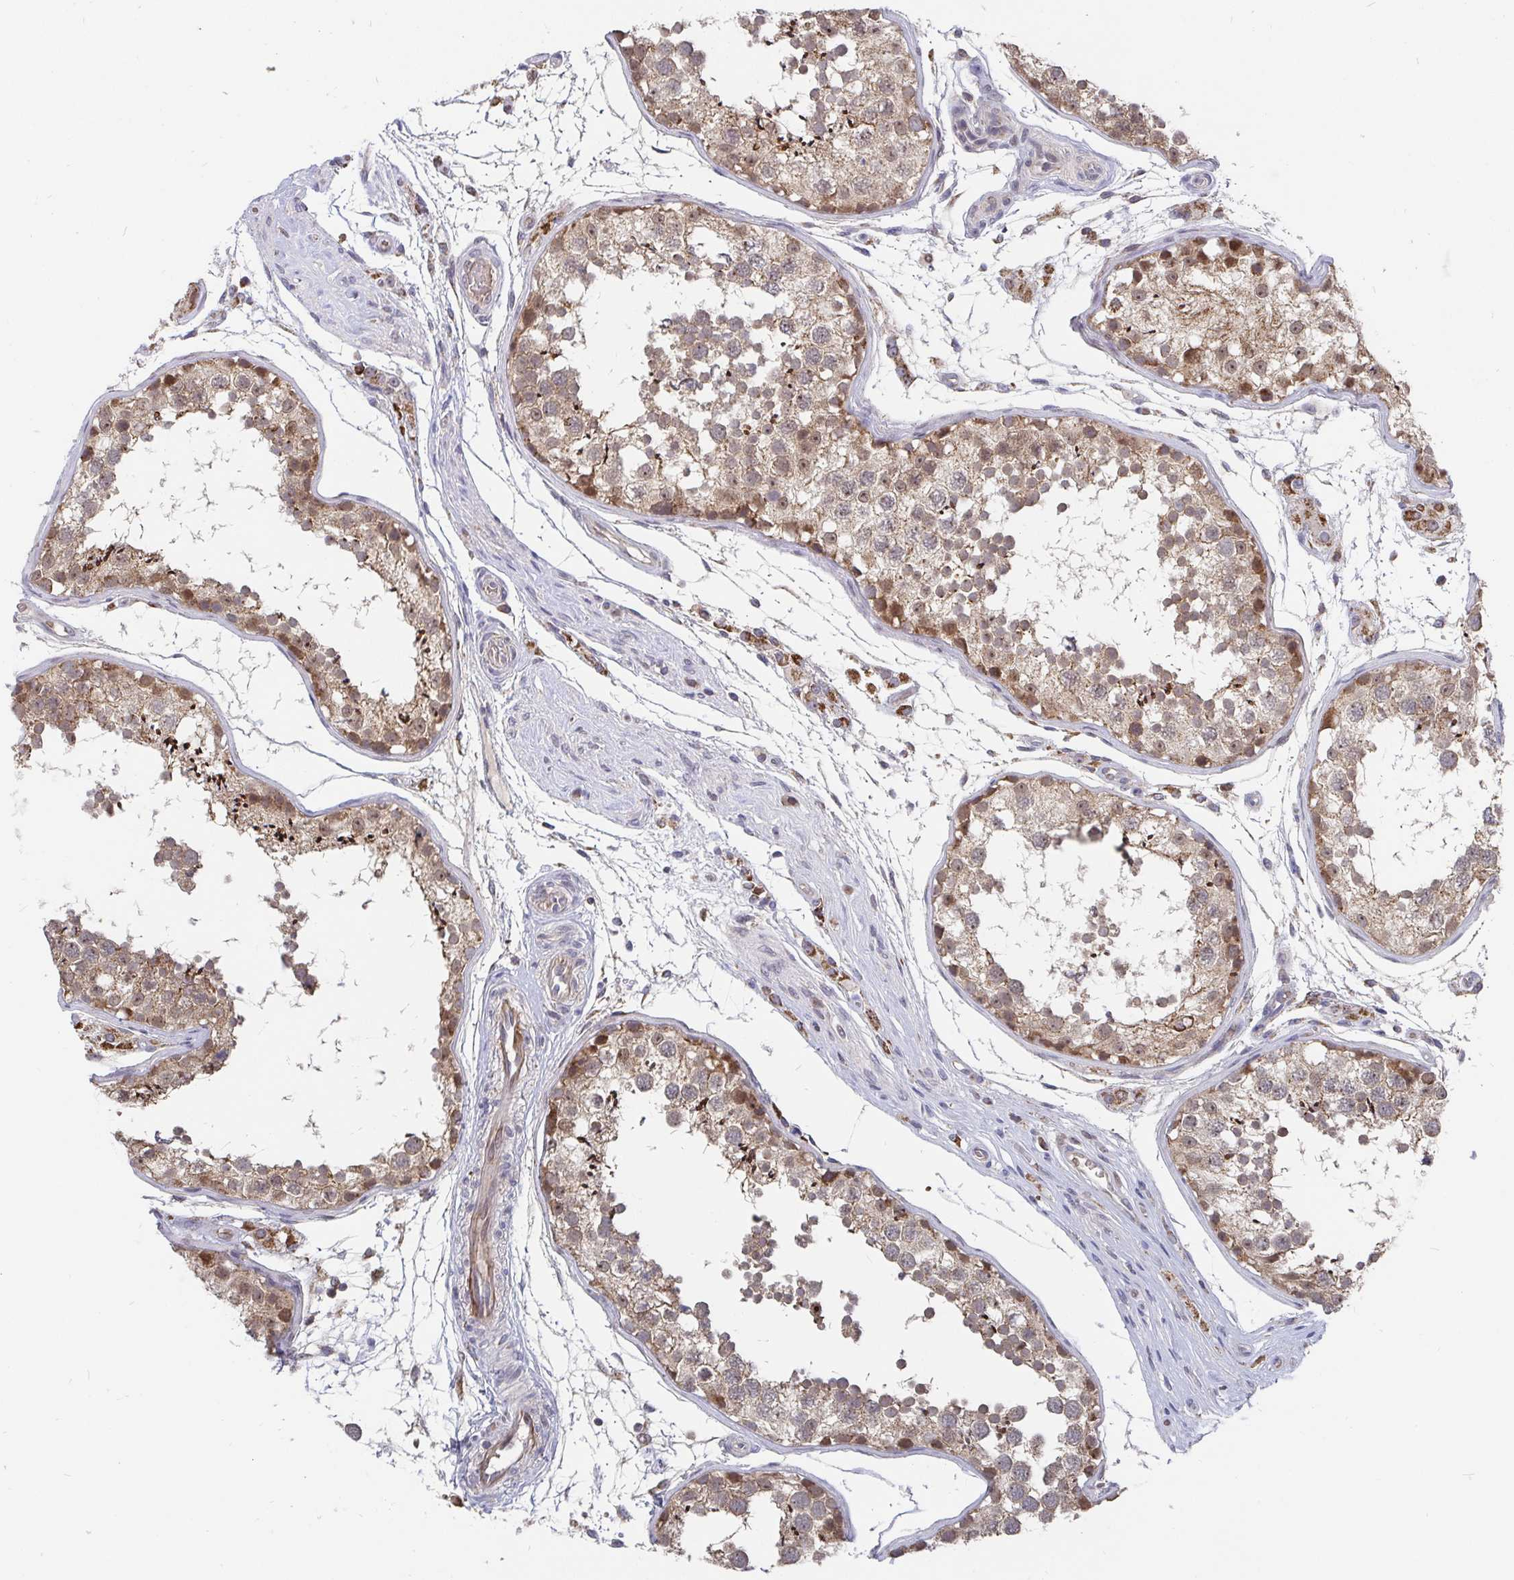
{"staining": {"intensity": "moderate", "quantity": ">75%", "location": "cytoplasmic/membranous,nuclear"}, "tissue": "testis", "cell_type": "Cells in seminiferous ducts", "image_type": "normal", "snomed": [{"axis": "morphology", "description": "Normal tissue, NOS"}, {"axis": "morphology", "description": "Seminoma, NOS"}, {"axis": "topography", "description": "Testis"}], "caption": "Immunohistochemistry staining of normal testis, which displays medium levels of moderate cytoplasmic/membranous,nuclear staining in about >75% of cells in seminiferous ducts indicating moderate cytoplasmic/membranous,nuclear protein staining. The staining was performed using DAB (3,3'-diaminobenzidine) (brown) for protein detection and nuclei were counterstained in hematoxylin (blue).", "gene": "PDF", "patient": {"sex": "male", "age": 29}}